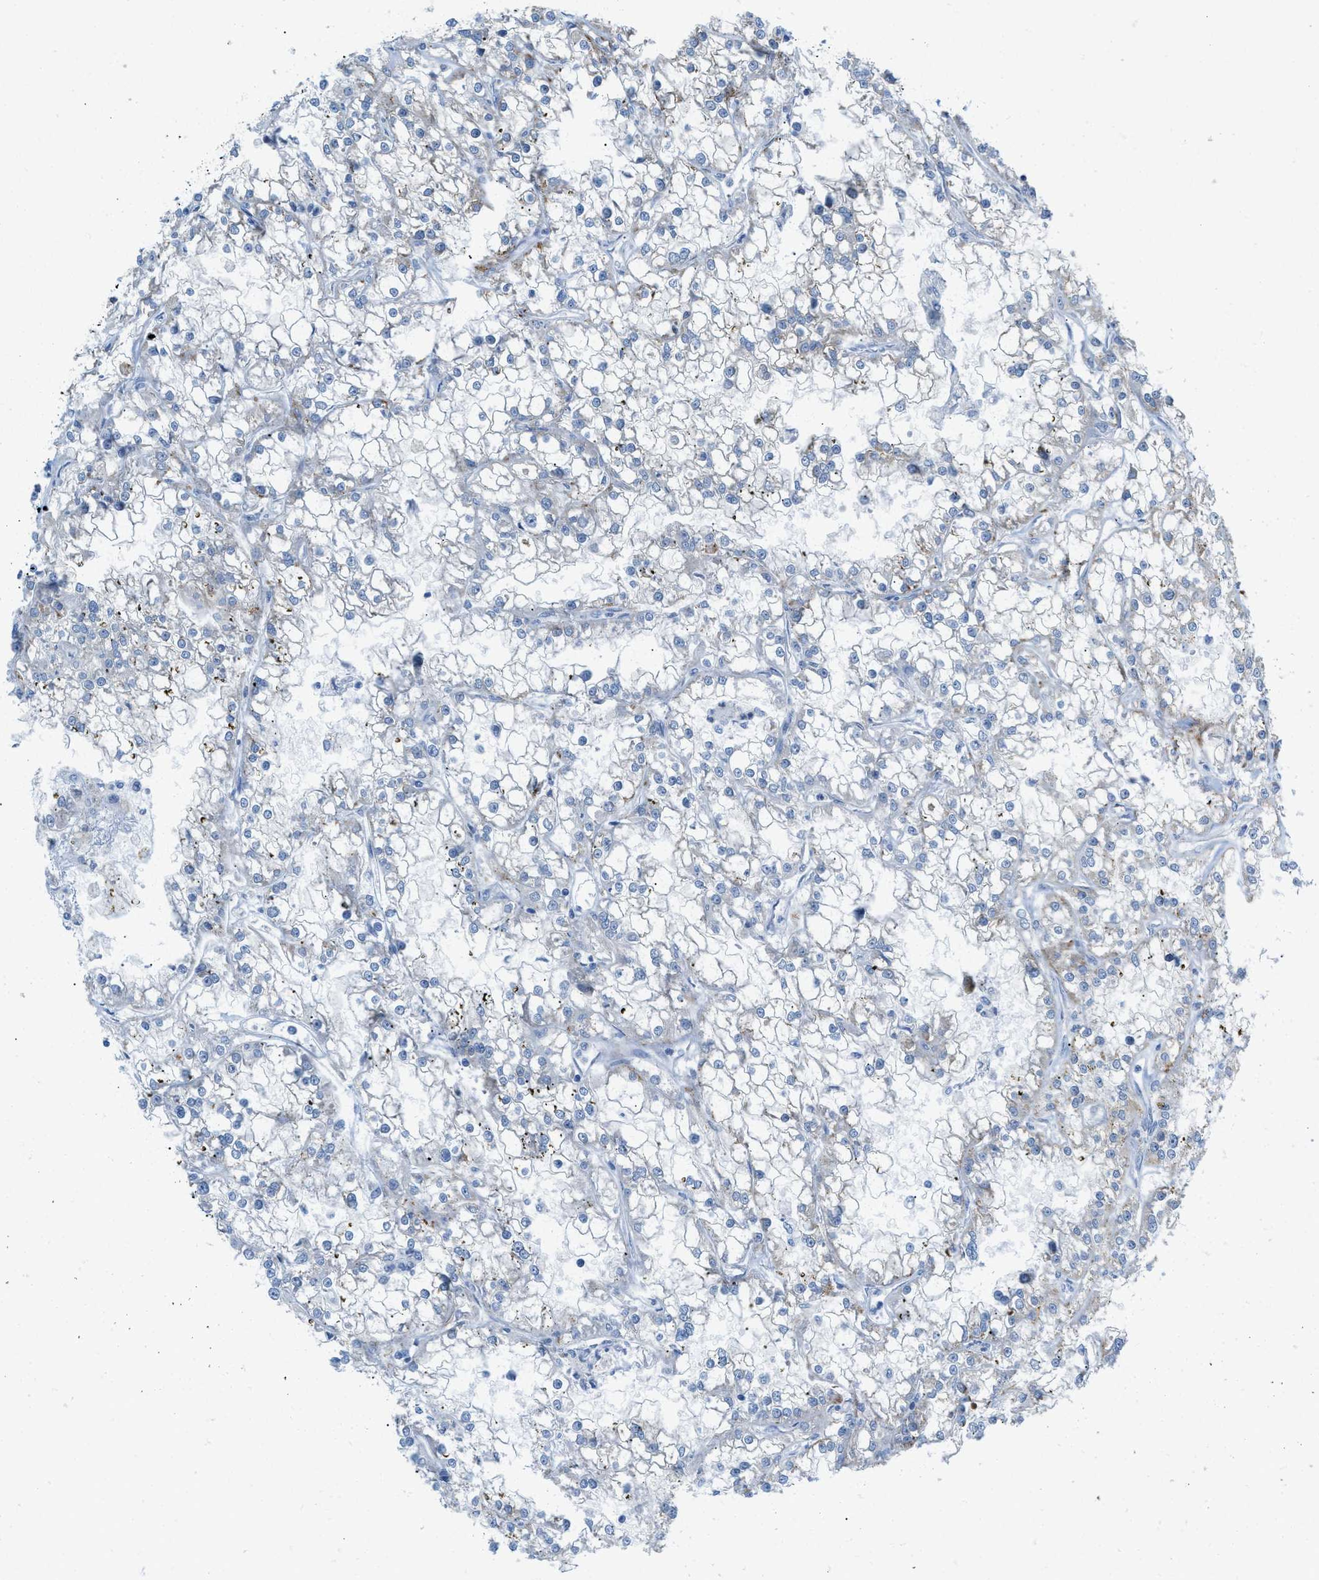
{"staining": {"intensity": "negative", "quantity": "none", "location": "none"}, "tissue": "renal cancer", "cell_type": "Tumor cells", "image_type": "cancer", "snomed": [{"axis": "morphology", "description": "Adenocarcinoma, NOS"}, {"axis": "topography", "description": "Kidney"}], "caption": "A micrograph of human renal cancer (adenocarcinoma) is negative for staining in tumor cells. The staining is performed using DAB (3,3'-diaminobenzidine) brown chromogen with nuclei counter-stained in using hematoxylin.", "gene": "RBBP9", "patient": {"sex": "female", "age": 52}}